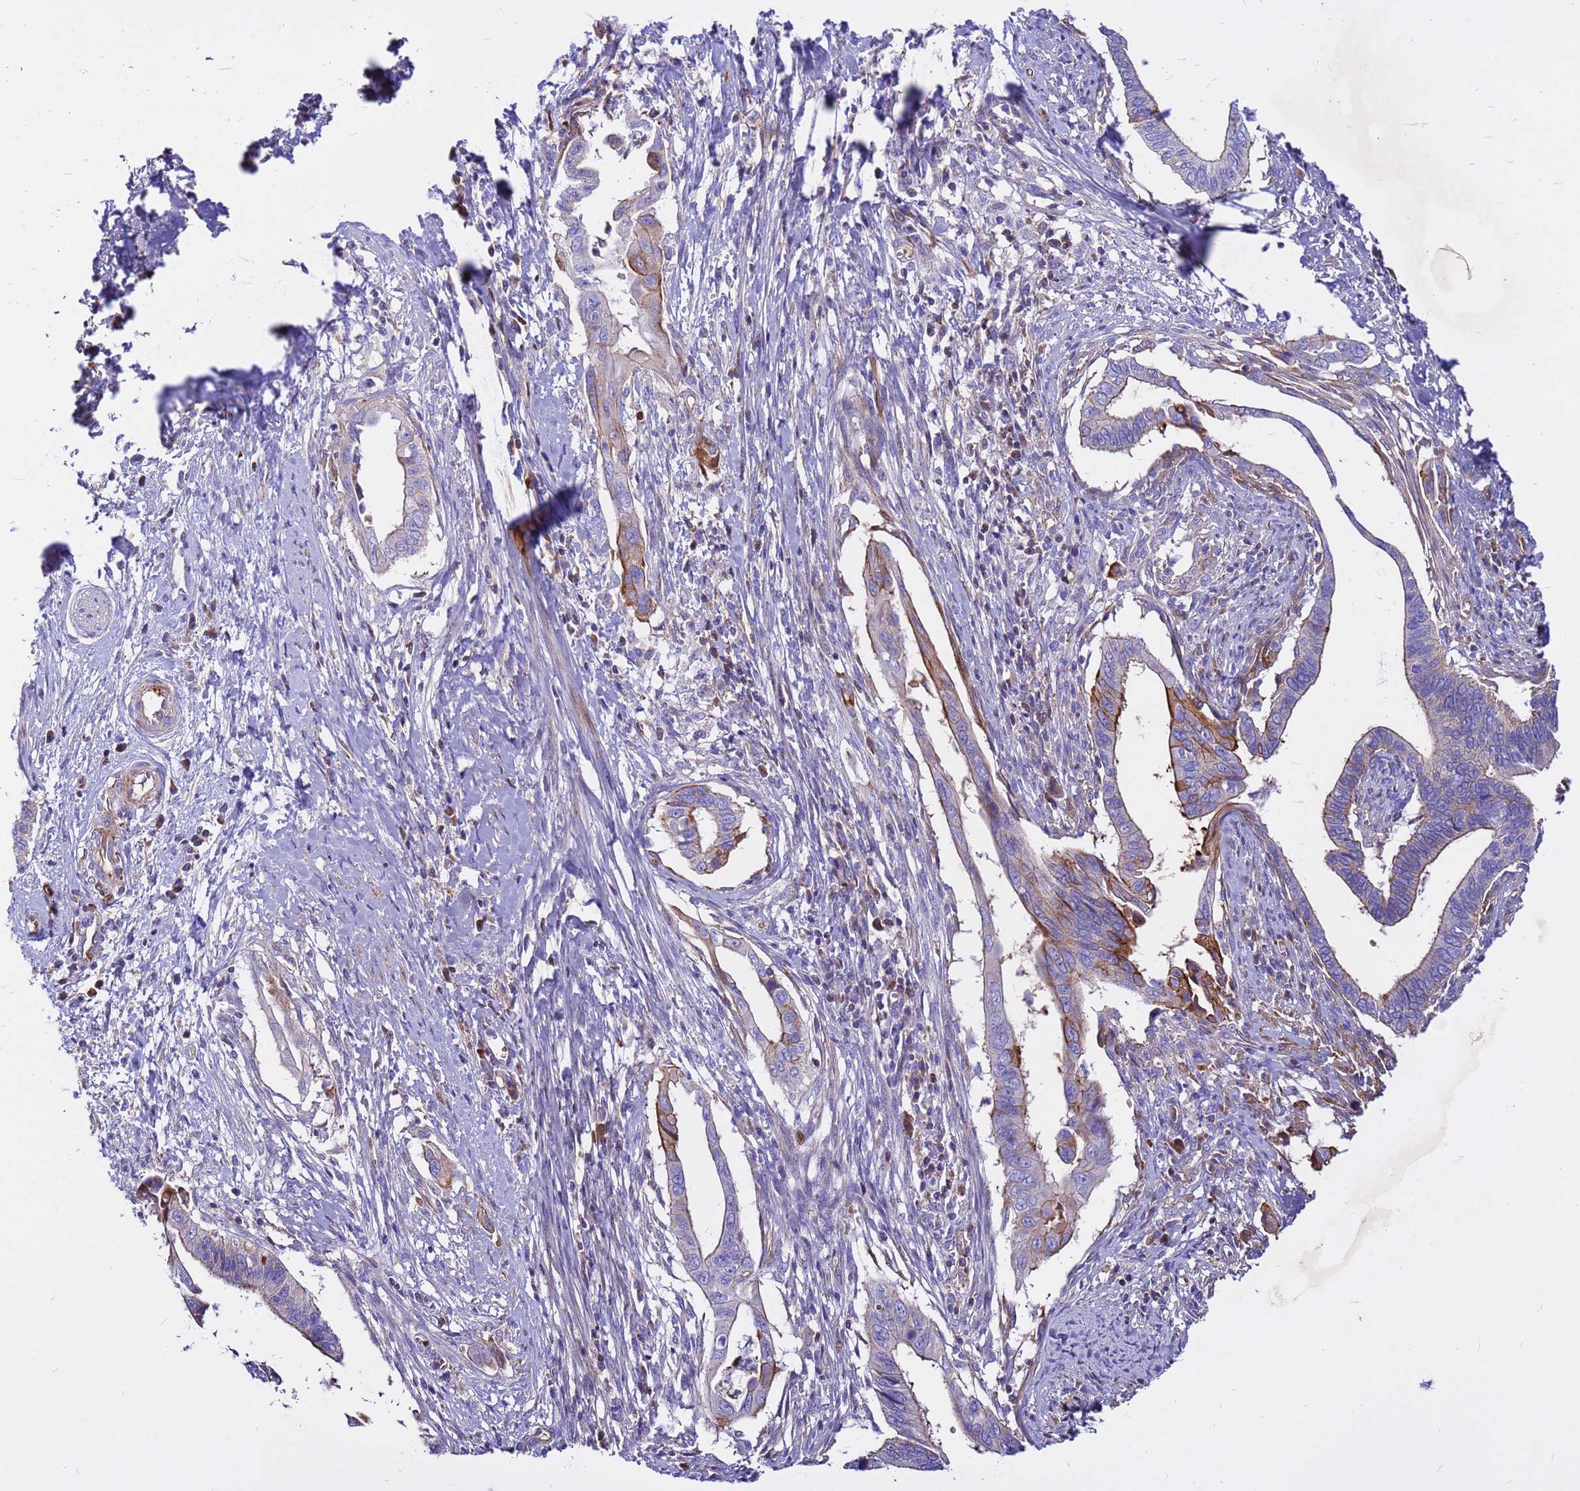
{"staining": {"intensity": "moderate", "quantity": "<25%", "location": "cytoplasmic/membranous"}, "tissue": "cervical cancer", "cell_type": "Tumor cells", "image_type": "cancer", "snomed": [{"axis": "morphology", "description": "Adenocarcinoma, NOS"}, {"axis": "topography", "description": "Cervix"}], "caption": "The micrograph displays immunohistochemical staining of cervical cancer. There is moderate cytoplasmic/membranous staining is present in about <25% of tumor cells.", "gene": "CRHBP", "patient": {"sex": "female", "age": 42}}